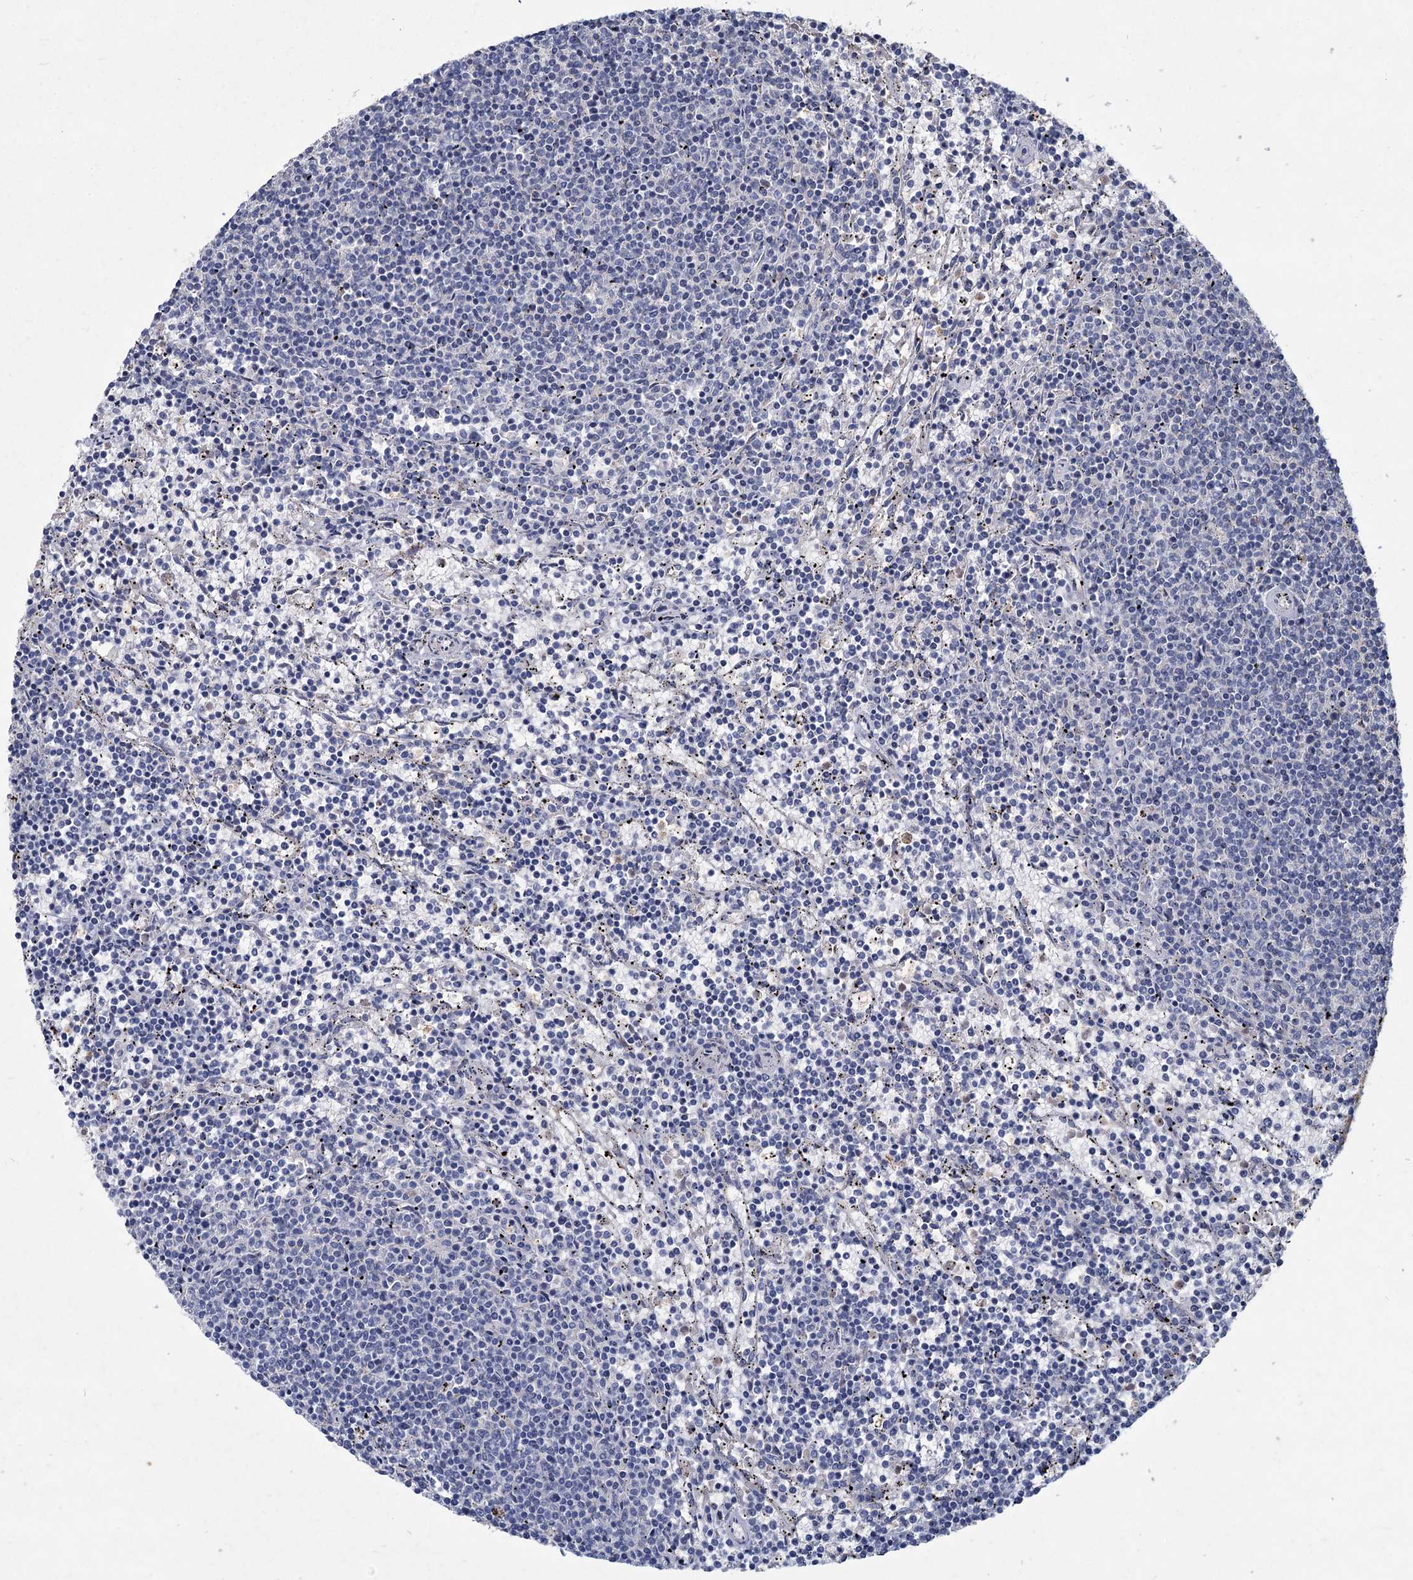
{"staining": {"intensity": "negative", "quantity": "none", "location": "none"}, "tissue": "lymphoma", "cell_type": "Tumor cells", "image_type": "cancer", "snomed": [{"axis": "morphology", "description": "Malignant lymphoma, non-Hodgkin's type, Low grade"}, {"axis": "topography", "description": "Spleen"}], "caption": "Image shows no significant protein expression in tumor cells of lymphoma.", "gene": "HES2", "patient": {"sex": "female", "age": 50}}